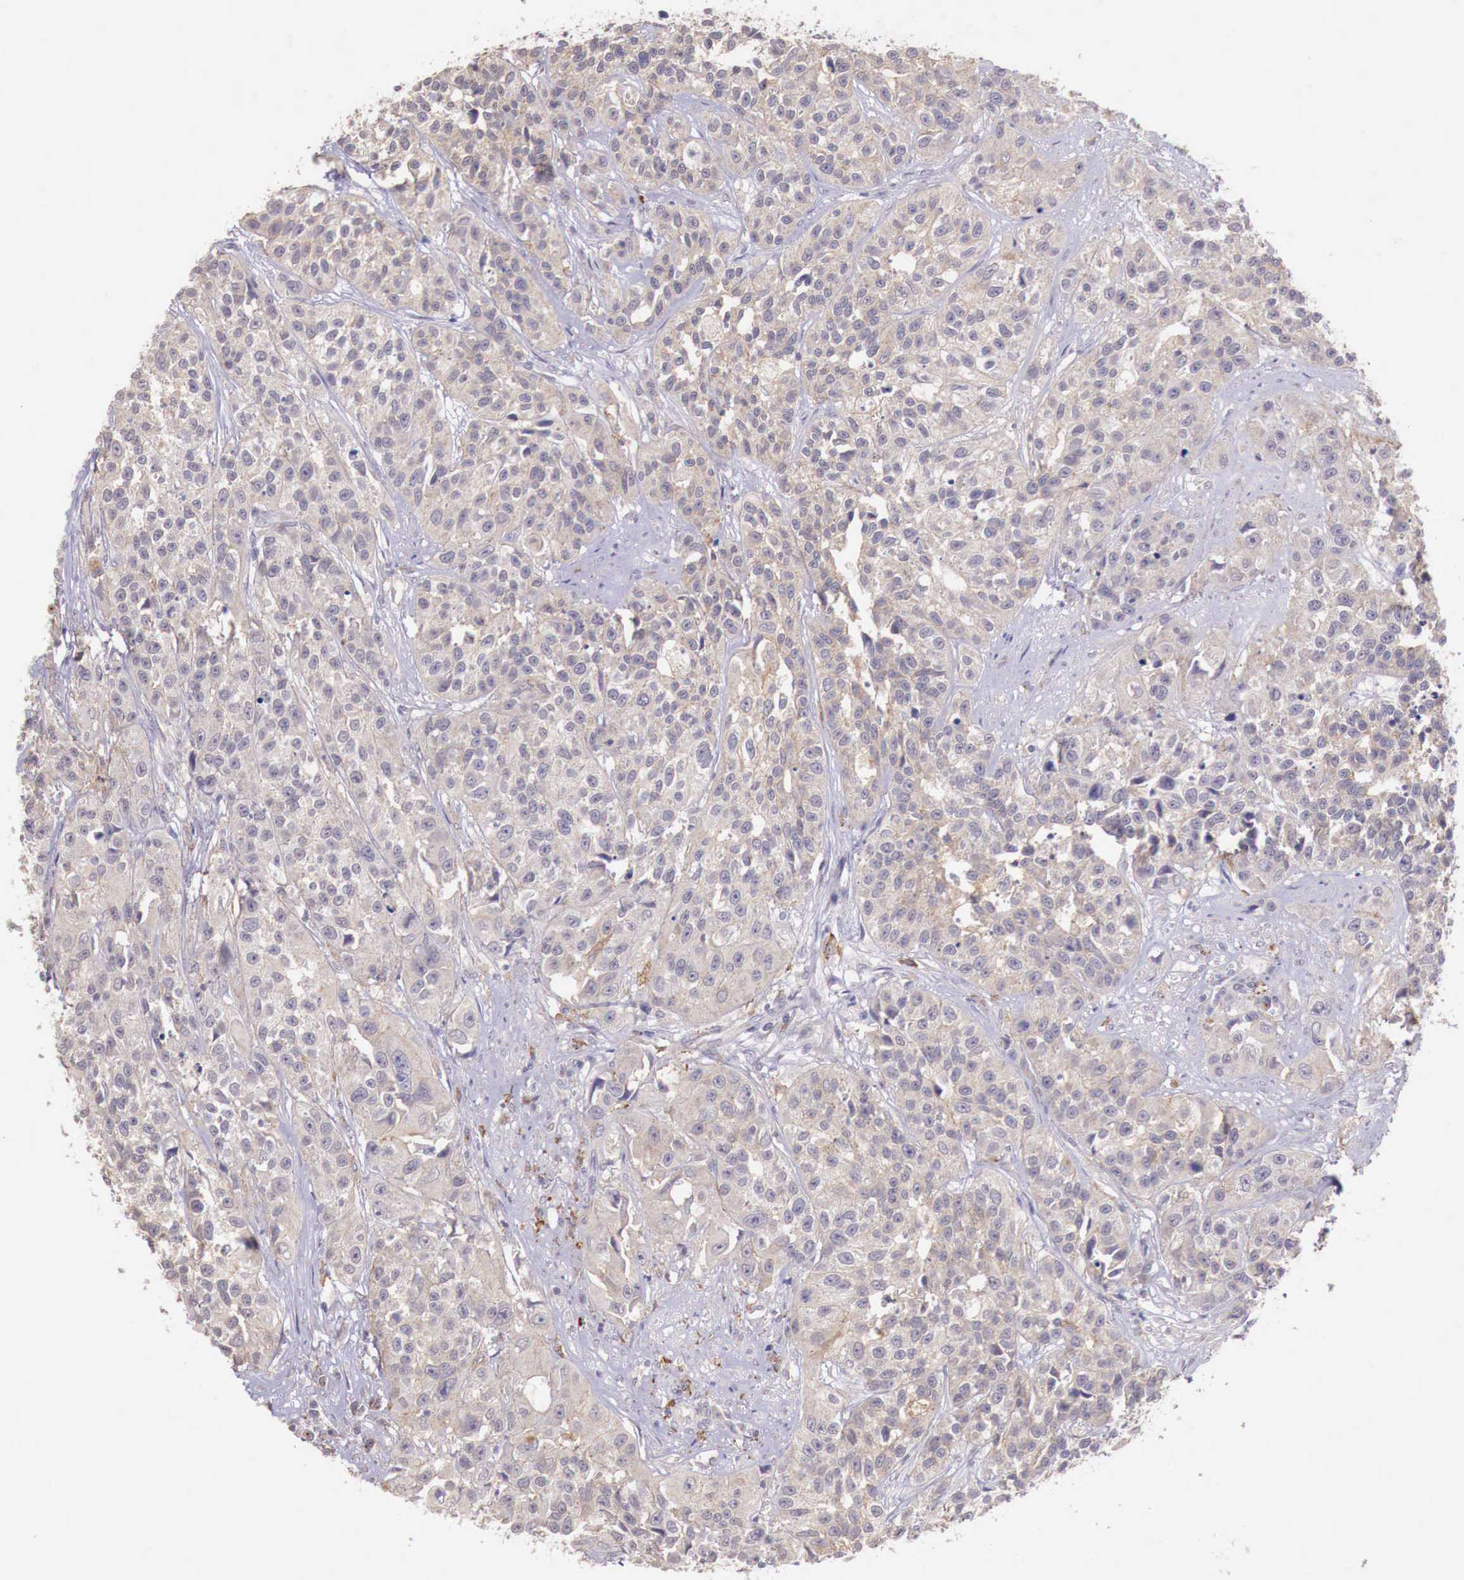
{"staining": {"intensity": "weak", "quantity": "25%-75%", "location": "cytoplasmic/membranous"}, "tissue": "urothelial cancer", "cell_type": "Tumor cells", "image_type": "cancer", "snomed": [{"axis": "morphology", "description": "Urothelial carcinoma, High grade"}, {"axis": "topography", "description": "Urinary bladder"}], "caption": "This micrograph displays immunohistochemistry staining of human high-grade urothelial carcinoma, with low weak cytoplasmic/membranous expression in approximately 25%-75% of tumor cells.", "gene": "CHRDL1", "patient": {"sex": "female", "age": 81}}